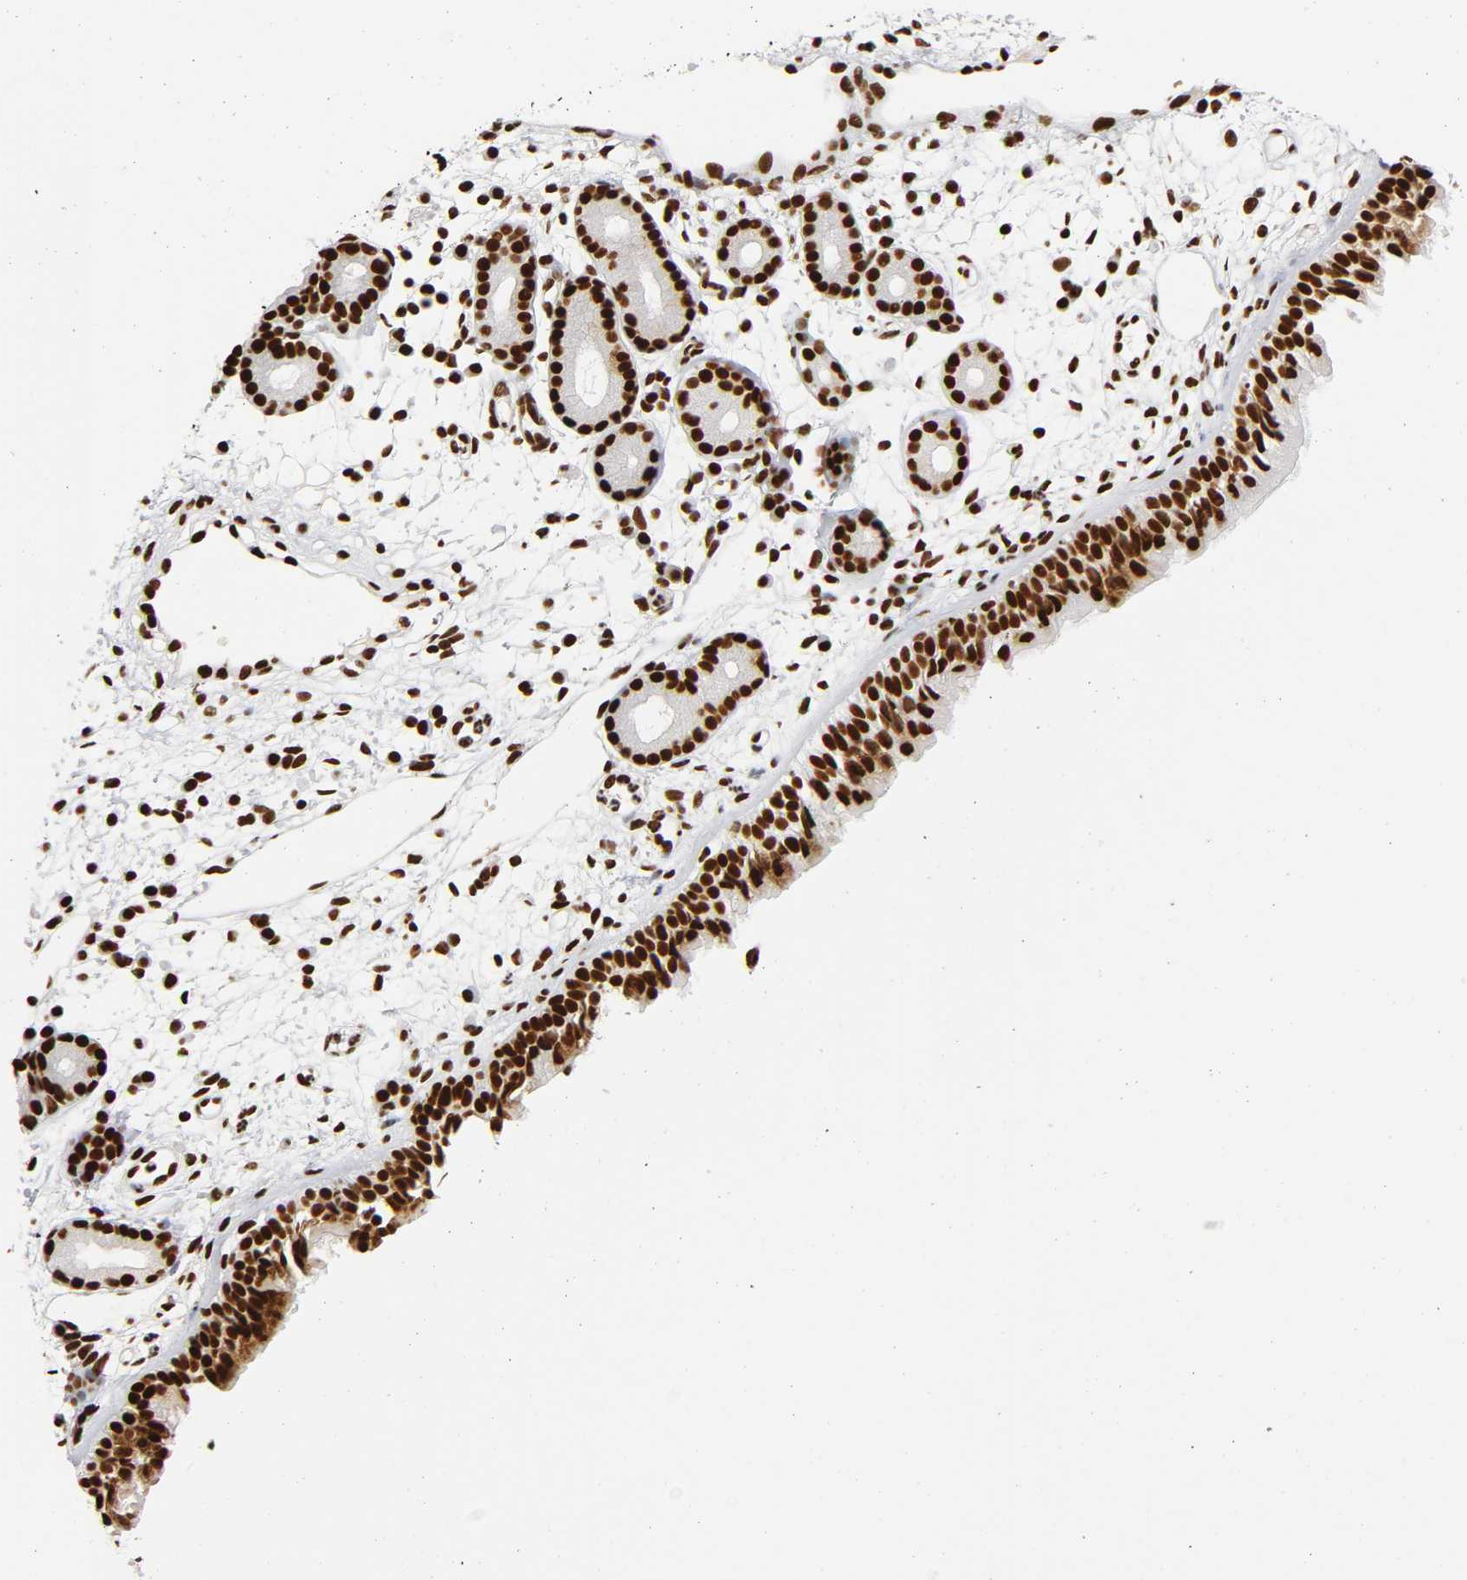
{"staining": {"intensity": "strong", "quantity": ">75%", "location": "nuclear"}, "tissue": "nasopharynx", "cell_type": "Respiratory epithelial cells", "image_type": "normal", "snomed": [{"axis": "morphology", "description": "Normal tissue, NOS"}, {"axis": "morphology", "description": "Inflammation, NOS"}, {"axis": "topography", "description": "Nasopharynx"}], "caption": "This image displays immunohistochemistry (IHC) staining of unremarkable human nasopharynx, with high strong nuclear expression in about >75% of respiratory epithelial cells.", "gene": "XRCC6", "patient": {"sex": "female", "age": 55}}